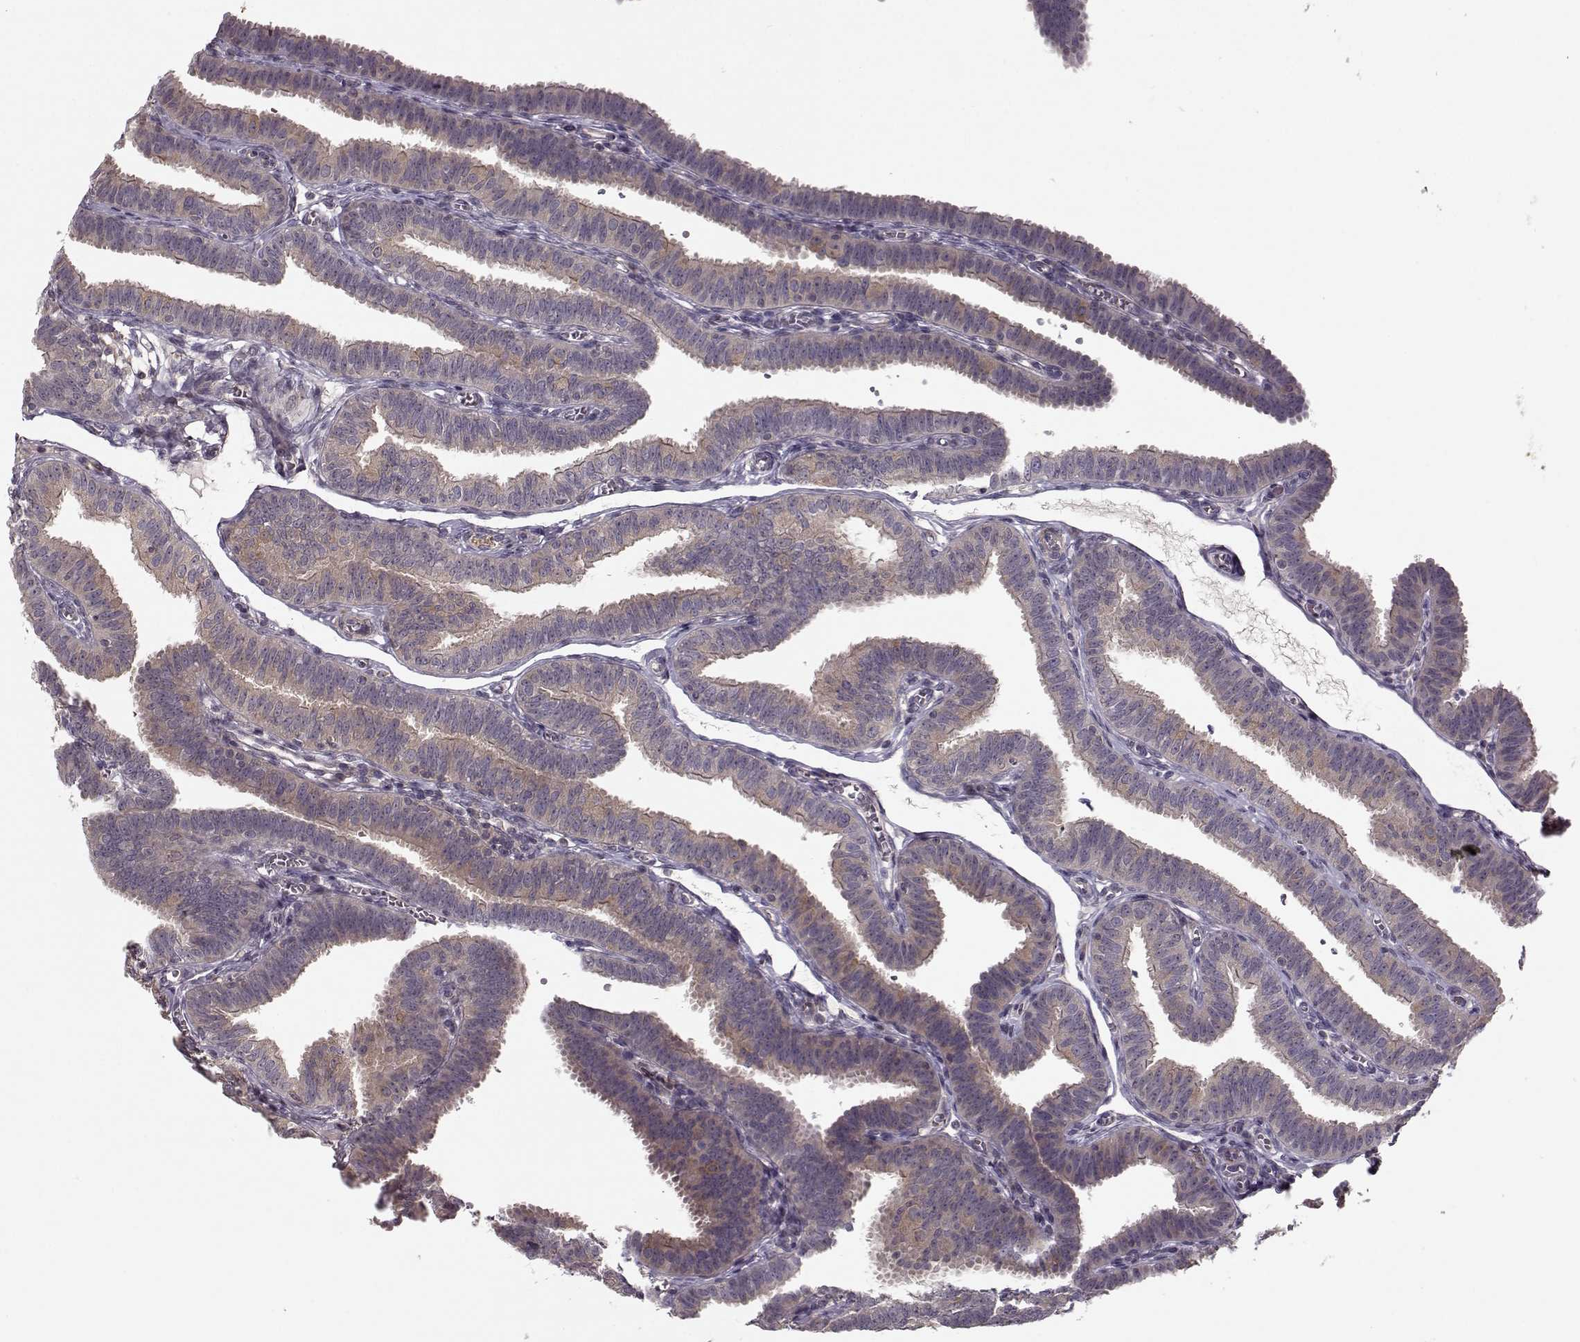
{"staining": {"intensity": "weak", "quantity": "<25%", "location": "cytoplasmic/membranous"}, "tissue": "fallopian tube", "cell_type": "Glandular cells", "image_type": "normal", "snomed": [{"axis": "morphology", "description": "Normal tissue, NOS"}, {"axis": "topography", "description": "Fallopian tube"}], "caption": "The image displays no significant positivity in glandular cells of fallopian tube.", "gene": "SLAIN2", "patient": {"sex": "female", "age": 25}}